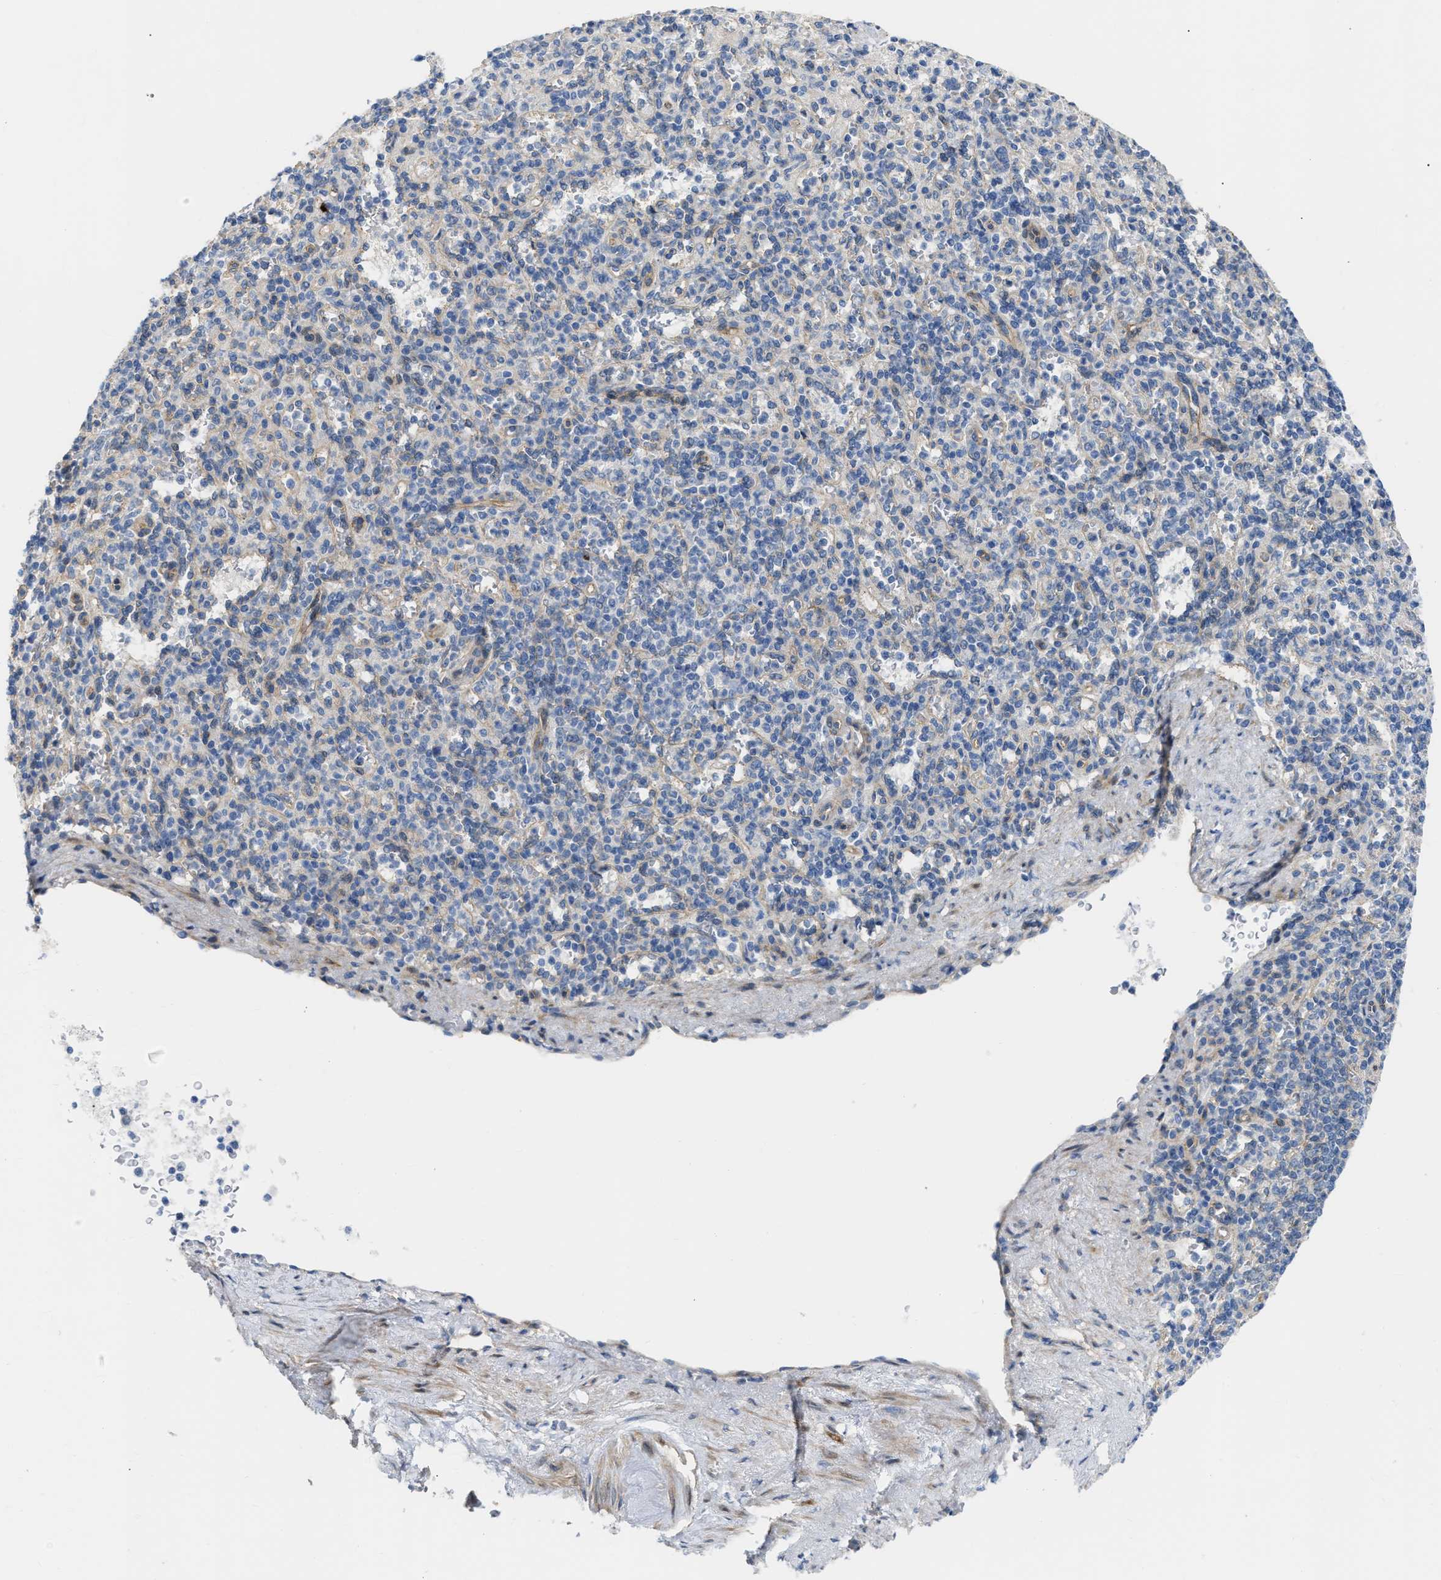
{"staining": {"intensity": "negative", "quantity": "none", "location": "none"}, "tissue": "spleen", "cell_type": "Cells in red pulp", "image_type": "normal", "snomed": [{"axis": "morphology", "description": "Normal tissue, NOS"}, {"axis": "topography", "description": "Spleen"}], "caption": "Cells in red pulp show no significant staining in normal spleen. (Immunohistochemistry (ihc), brightfield microscopy, high magnification).", "gene": "FHL1", "patient": {"sex": "female", "age": 74}}